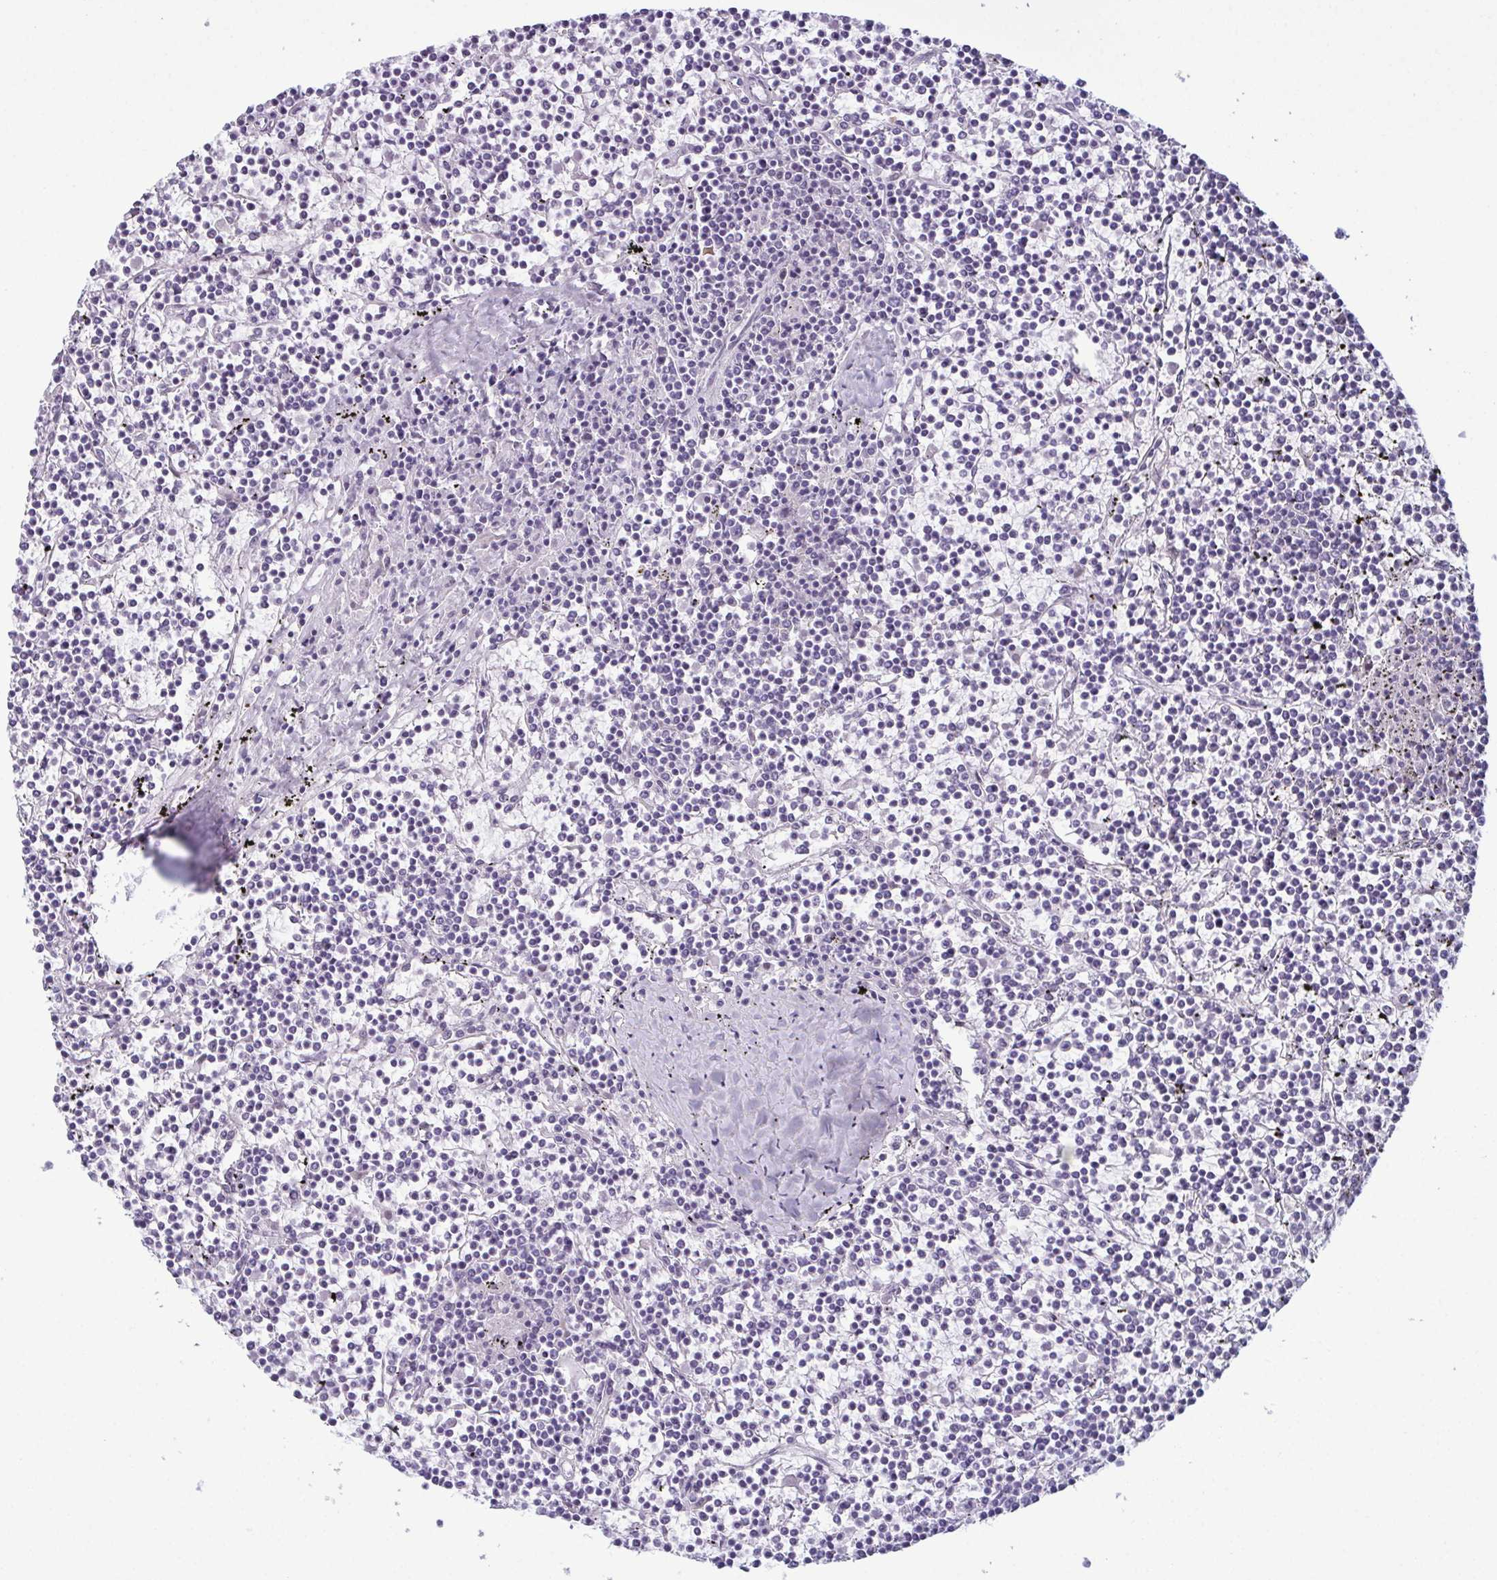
{"staining": {"intensity": "negative", "quantity": "none", "location": "none"}, "tissue": "lymphoma", "cell_type": "Tumor cells", "image_type": "cancer", "snomed": [{"axis": "morphology", "description": "Malignant lymphoma, non-Hodgkin's type, Low grade"}, {"axis": "topography", "description": "Spleen"}], "caption": "A high-resolution photomicrograph shows immunohistochemistry (IHC) staining of malignant lymphoma, non-Hodgkin's type (low-grade), which exhibits no significant expression in tumor cells. (DAB IHC visualized using brightfield microscopy, high magnification).", "gene": "RBM7", "patient": {"sex": "female", "age": 19}}